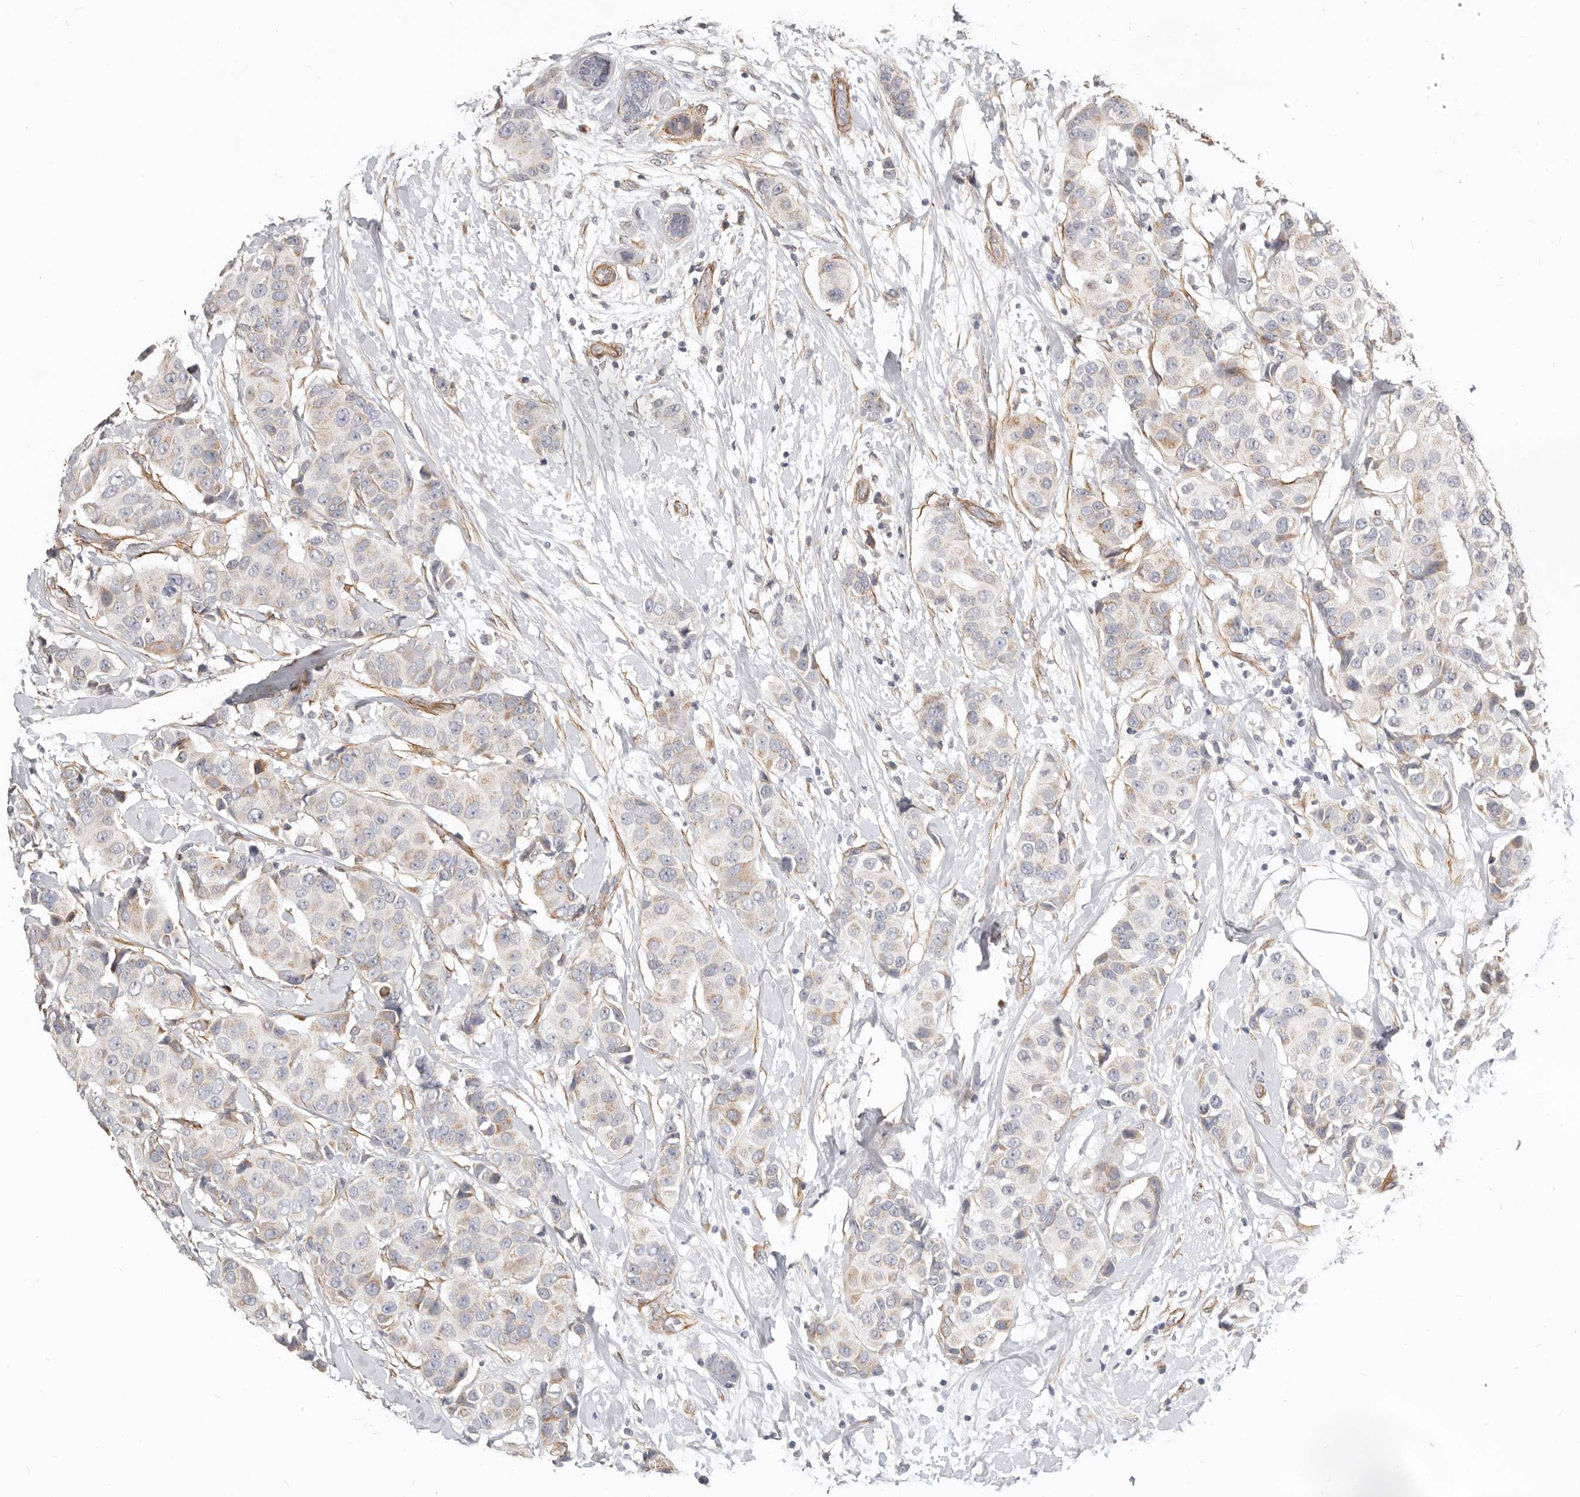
{"staining": {"intensity": "weak", "quantity": ">75%", "location": "cytoplasmic/membranous"}, "tissue": "breast cancer", "cell_type": "Tumor cells", "image_type": "cancer", "snomed": [{"axis": "morphology", "description": "Normal tissue, NOS"}, {"axis": "morphology", "description": "Duct carcinoma"}, {"axis": "topography", "description": "Breast"}], "caption": "Weak cytoplasmic/membranous staining is present in approximately >75% of tumor cells in intraductal carcinoma (breast).", "gene": "RABAC1", "patient": {"sex": "female", "age": 39}}